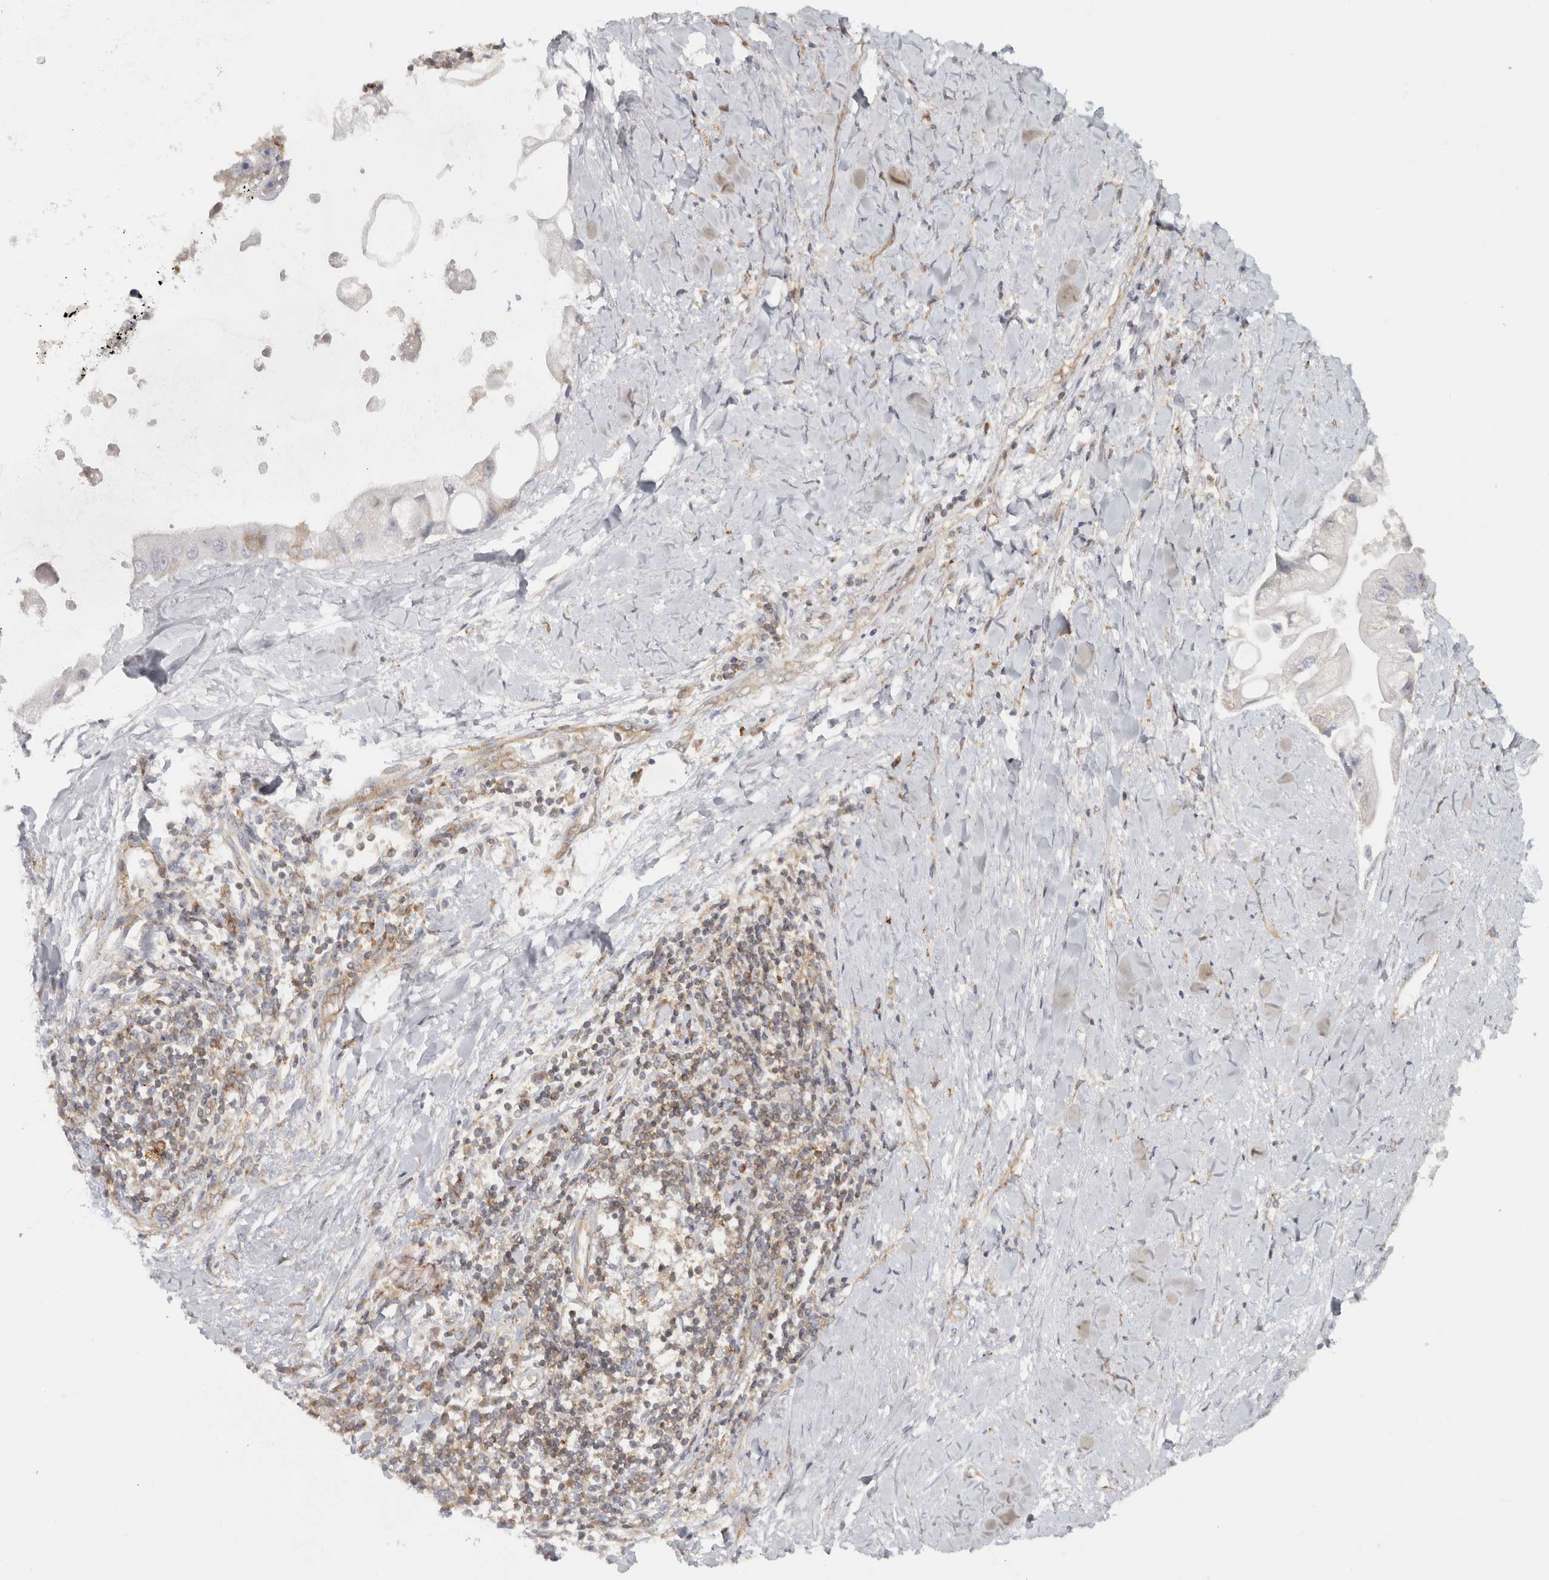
{"staining": {"intensity": "weak", "quantity": "<25%", "location": "cytoplasmic/membranous"}, "tissue": "liver cancer", "cell_type": "Tumor cells", "image_type": "cancer", "snomed": [{"axis": "morphology", "description": "Cholangiocarcinoma"}, {"axis": "topography", "description": "Liver"}], "caption": "This image is of liver cancer stained with IHC to label a protein in brown with the nuclei are counter-stained blue. There is no expression in tumor cells.", "gene": "HLA-E", "patient": {"sex": "male", "age": 50}}